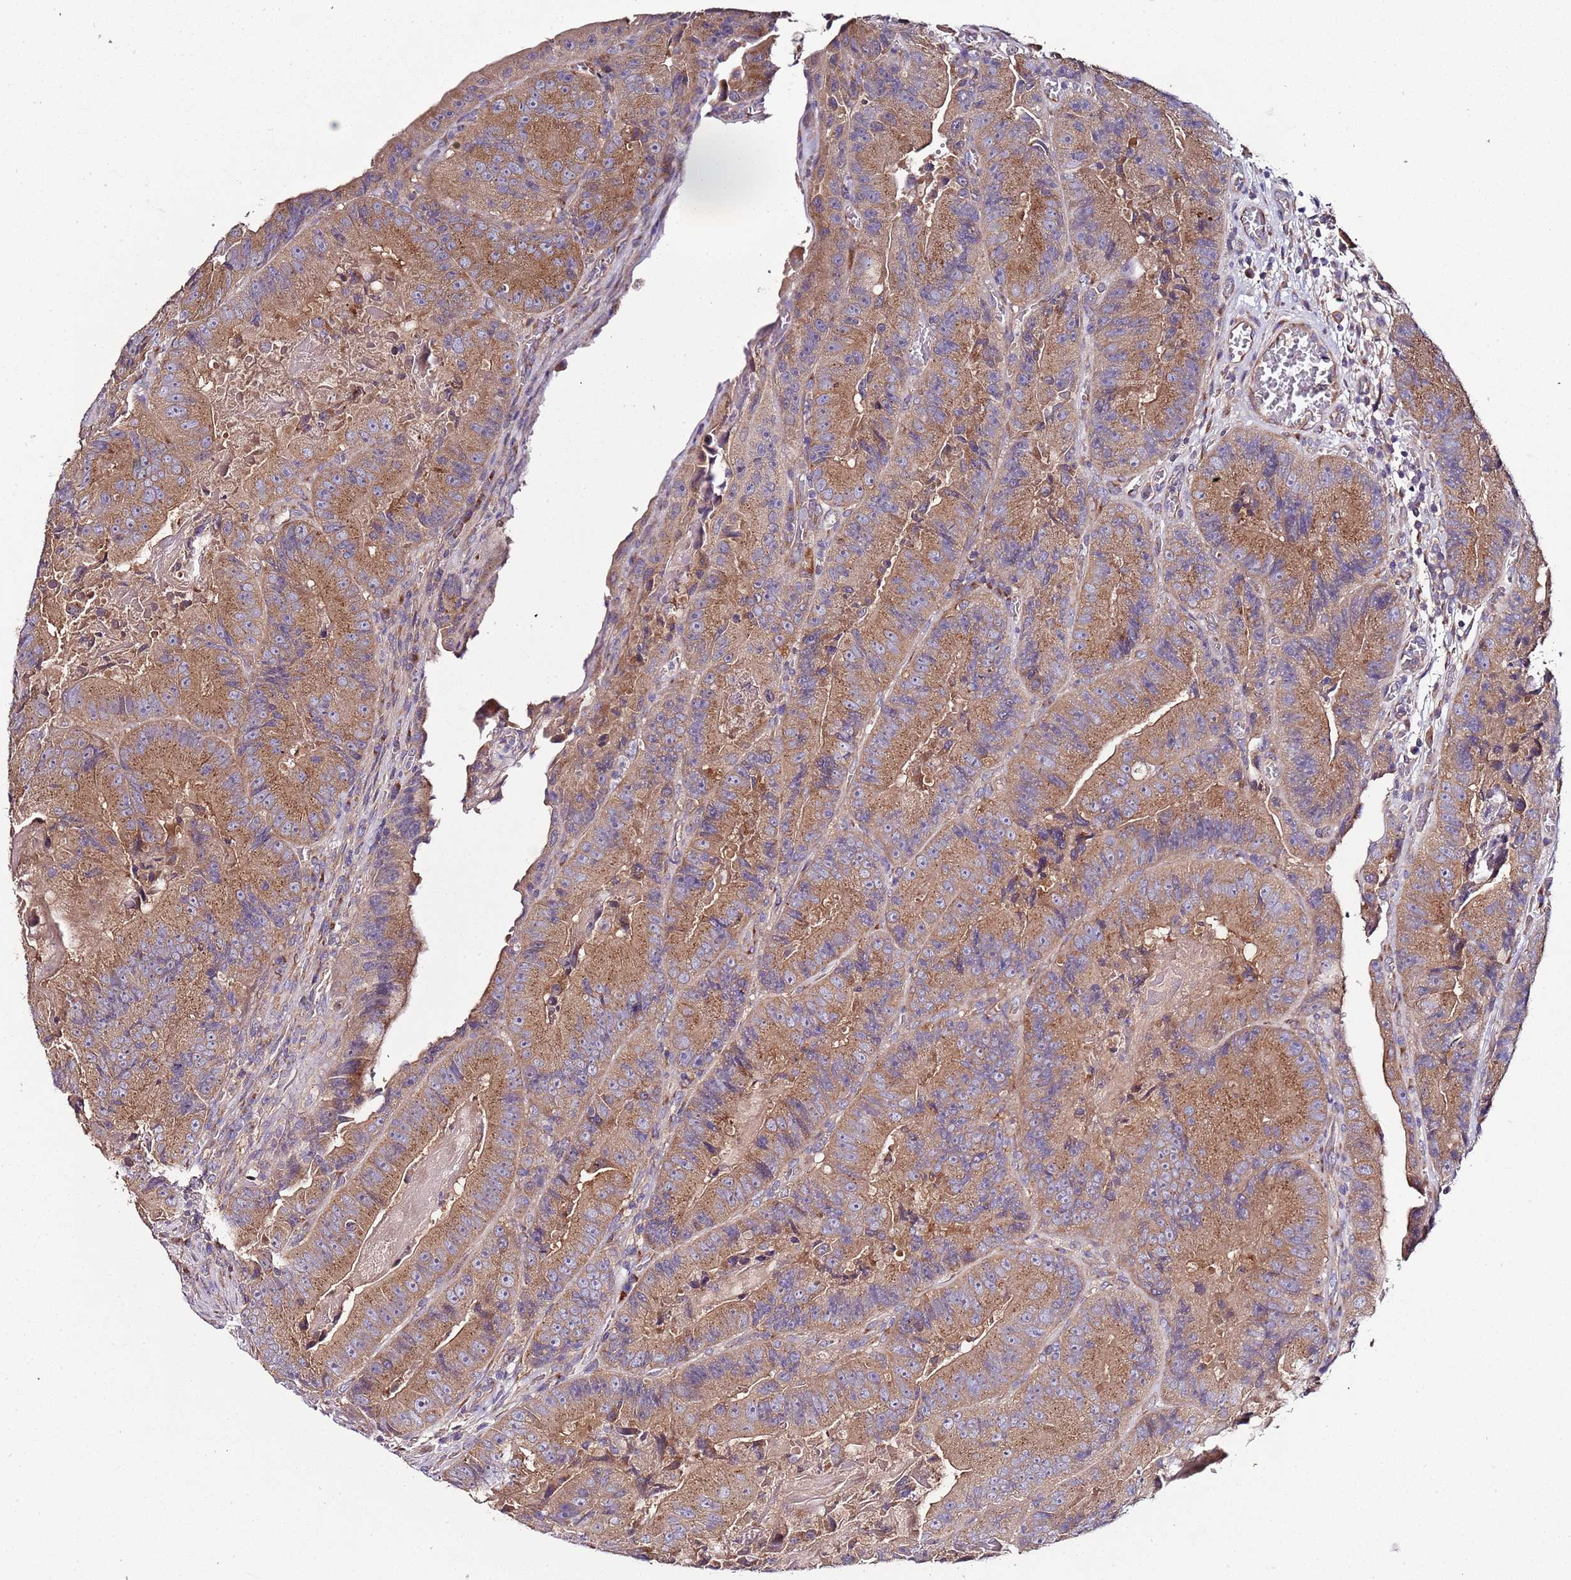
{"staining": {"intensity": "moderate", "quantity": ">75%", "location": "cytoplasmic/membranous"}, "tissue": "colorectal cancer", "cell_type": "Tumor cells", "image_type": "cancer", "snomed": [{"axis": "morphology", "description": "Adenocarcinoma, NOS"}, {"axis": "topography", "description": "Colon"}], "caption": "Protein staining by immunohistochemistry (IHC) exhibits moderate cytoplasmic/membranous expression in approximately >75% of tumor cells in colorectal cancer.", "gene": "FAM20A", "patient": {"sex": "female", "age": 86}}